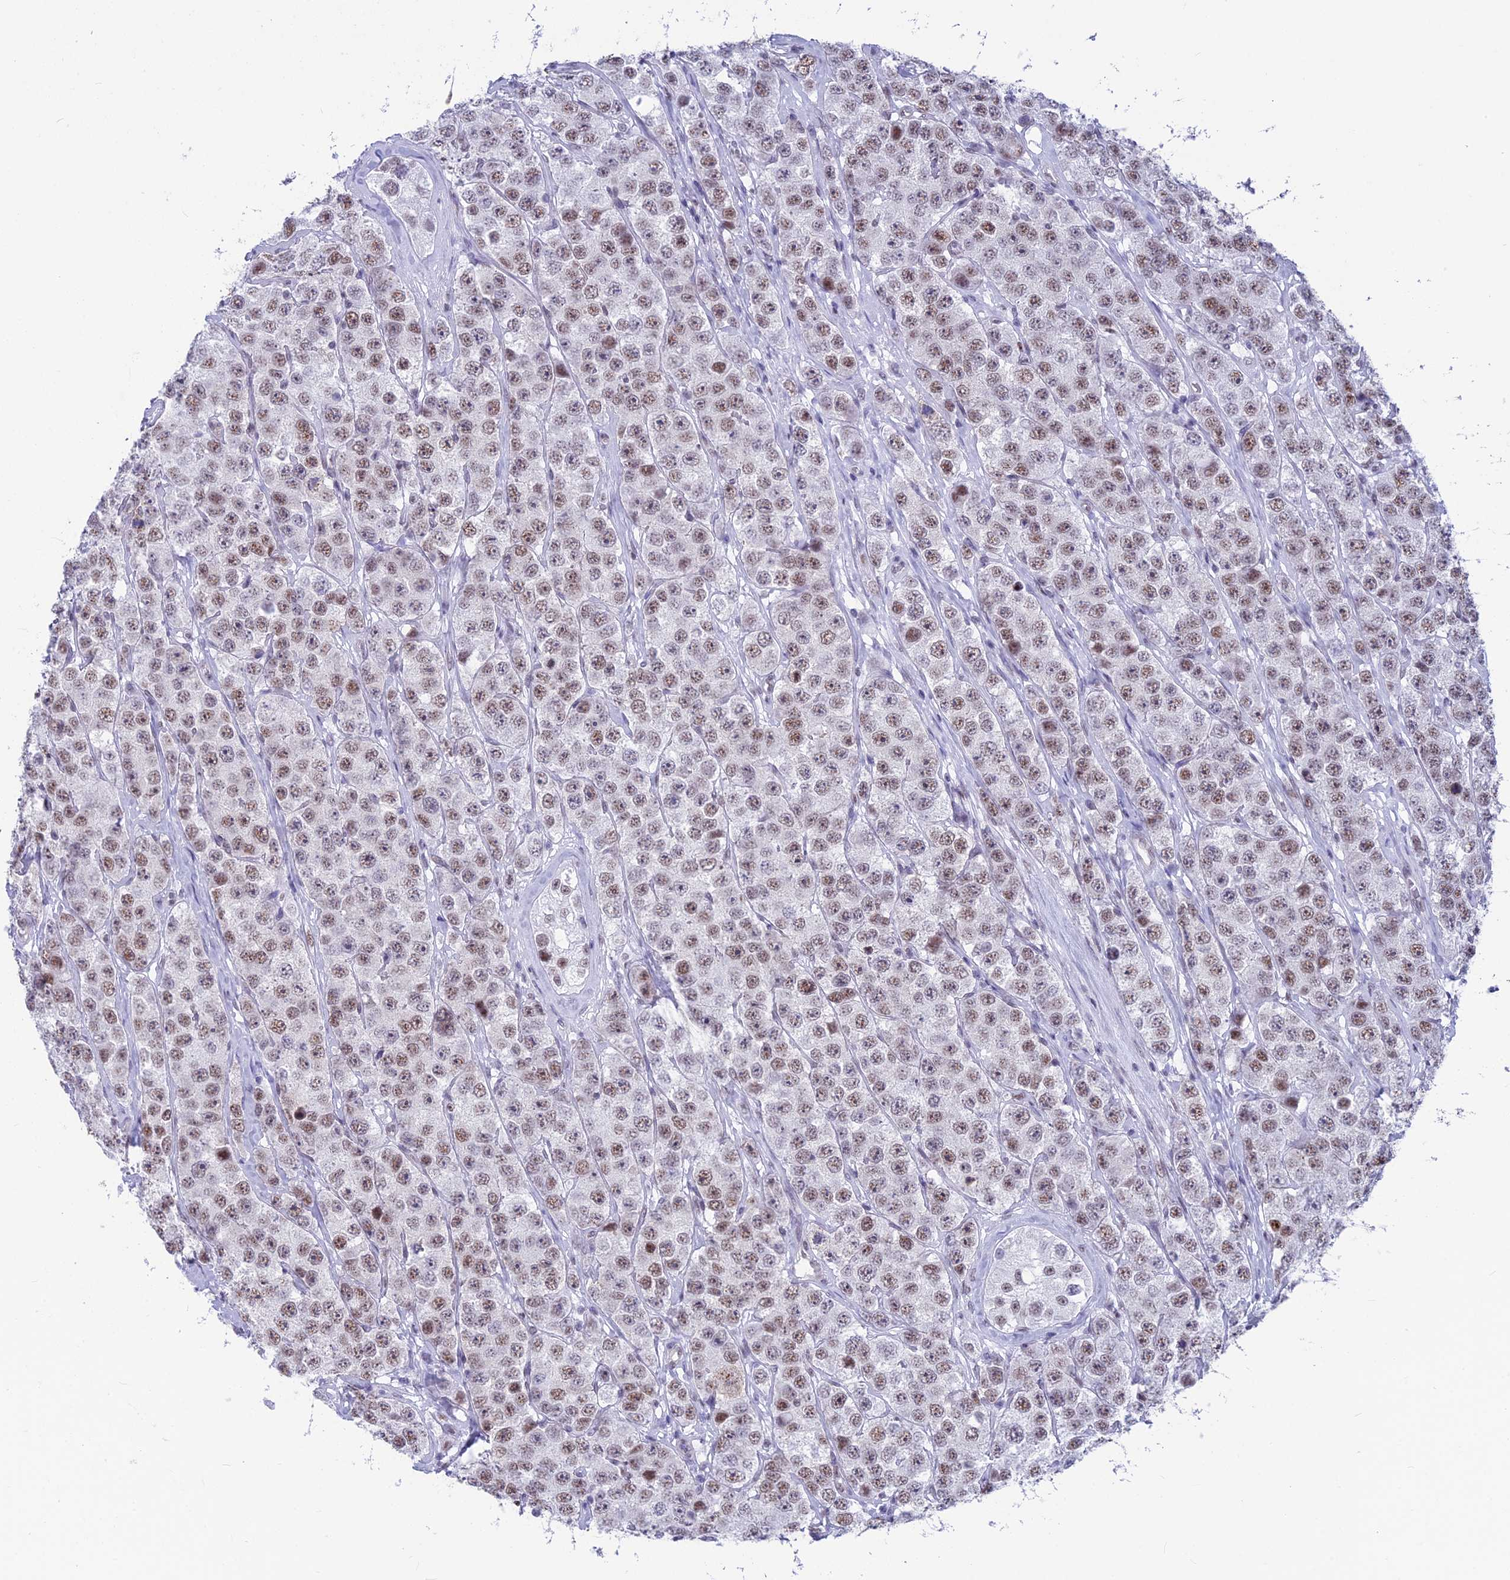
{"staining": {"intensity": "moderate", "quantity": "25%-75%", "location": "nuclear"}, "tissue": "testis cancer", "cell_type": "Tumor cells", "image_type": "cancer", "snomed": [{"axis": "morphology", "description": "Seminoma, NOS"}, {"axis": "topography", "description": "Testis"}], "caption": "Moderate nuclear protein positivity is appreciated in about 25%-75% of tumor cells in testis cancer.", "gene": "SRSF5", "patient": {"sex": "male", "age": 28}}